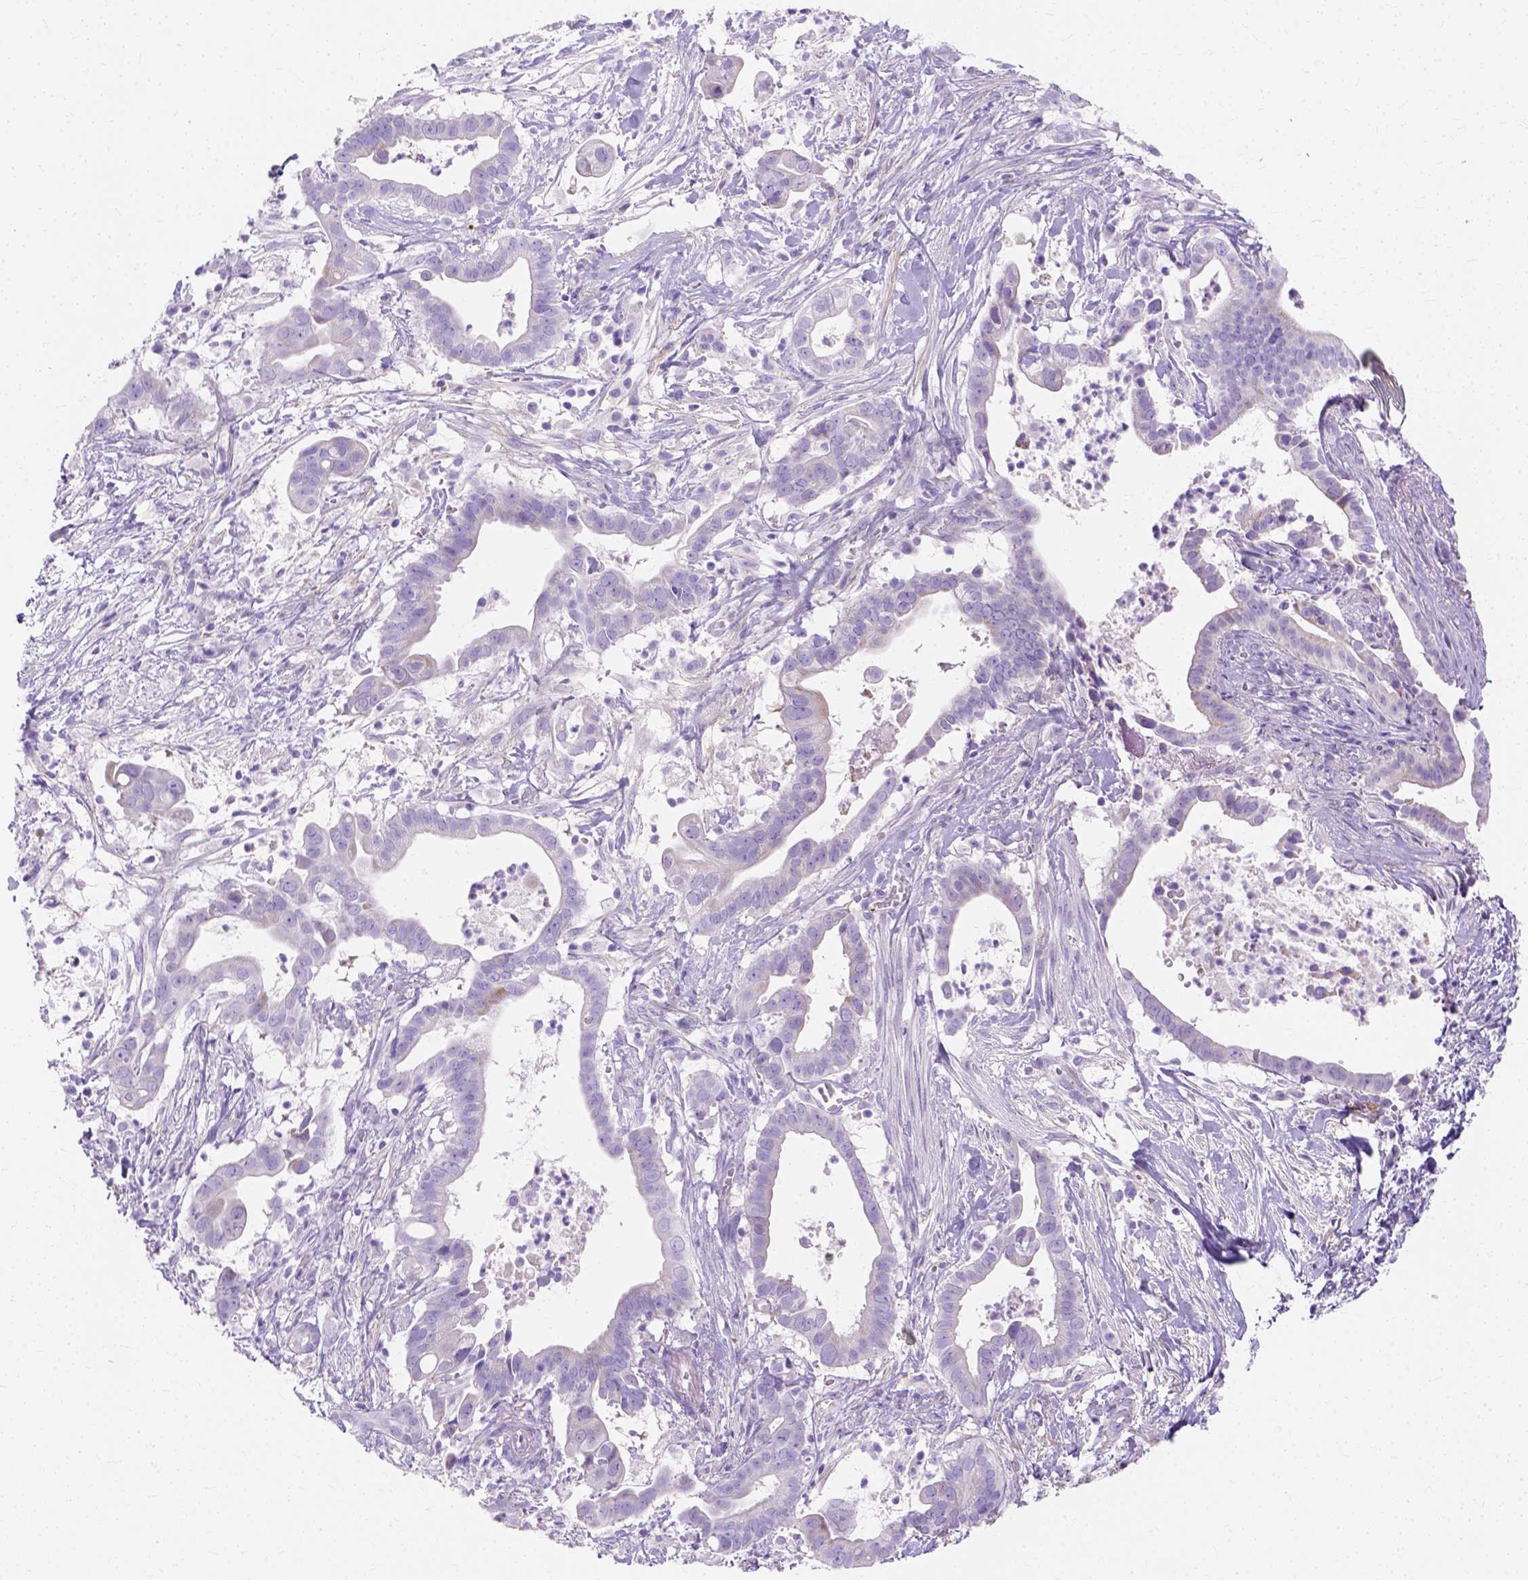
{"staining": {"intensity": "moderate", "quantity": "<25%", "location": "cytoplasmic/membranous"}, "tissue": "pancreatic cancer", "cell_type": "Tumor cells", "image_type": "cancer", "snomed": [{"axis": "morphology", "description": "Adenocarcinoma, NOS"}, {"axis": "topography", "description": "Pancreas"}], "caption": "The histopathology image demonstrates a brown stain indicating the presence of a protein in the cytoplasmic/membranous of tumor cells in adenocarcinoma (pancreatic).", "gene": "MYH15", "patient": {"sex": "male", "age": 61}}